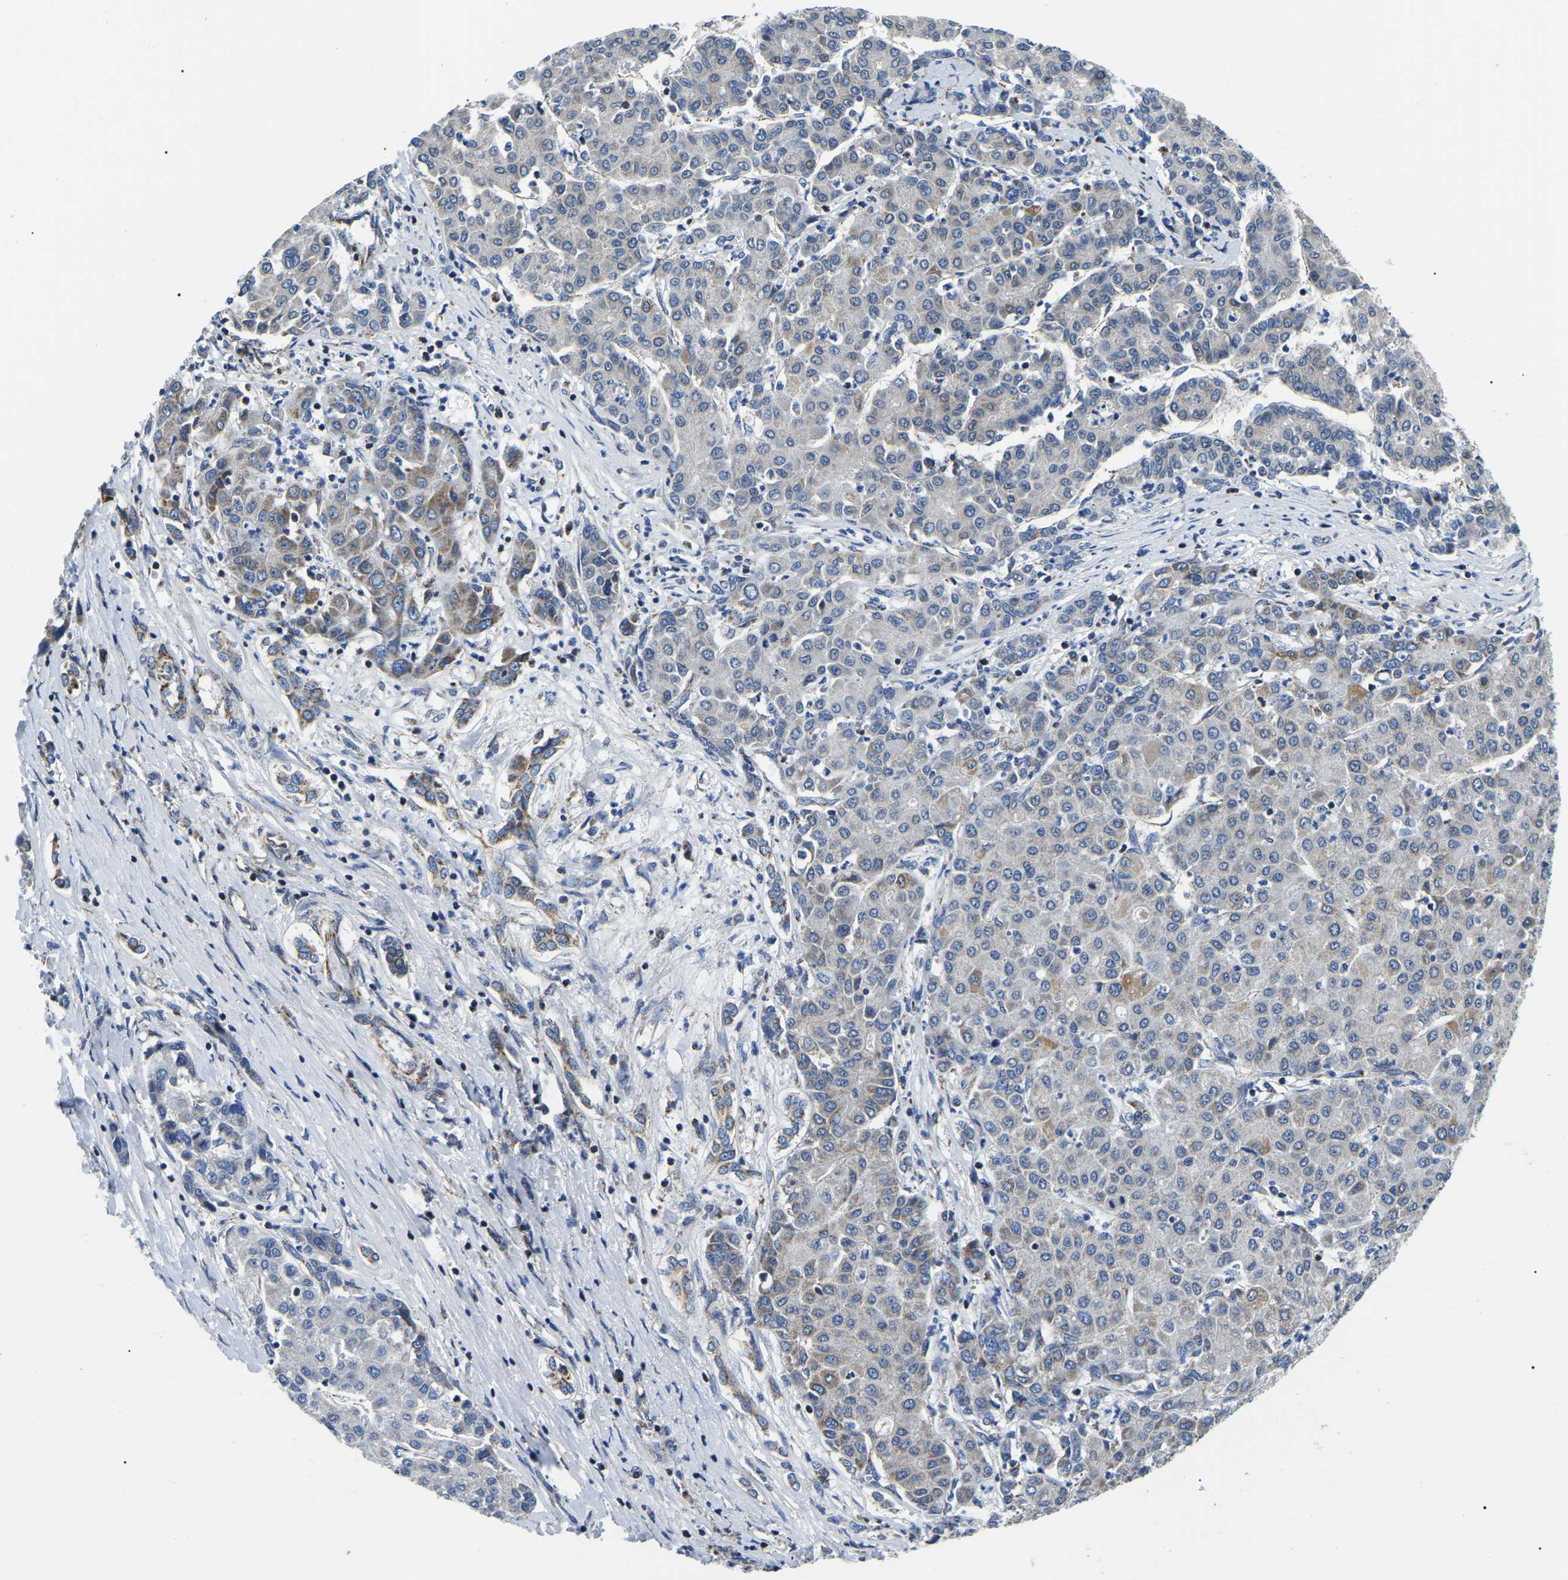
{"staining": {"intensity": "moderate", "quantity": "<25%", "location": "cytoplasmic/membranous"}, "tissue": "liver cancer", "cell_type": "Tumor cells", "image_type": "cancer", "snomed": [{"axis": "morphology", "description": "Carcinoma, Hepatocellular, NOS"}, {"axis": "topography", "description": "Liver"}], "caption": "Human liver hepatocellular carcinoma stained with a protein marker shows moderate staining in tumor cells.", "gene": "PPM1E", "patient": {"sex": "male", "age": 65}}